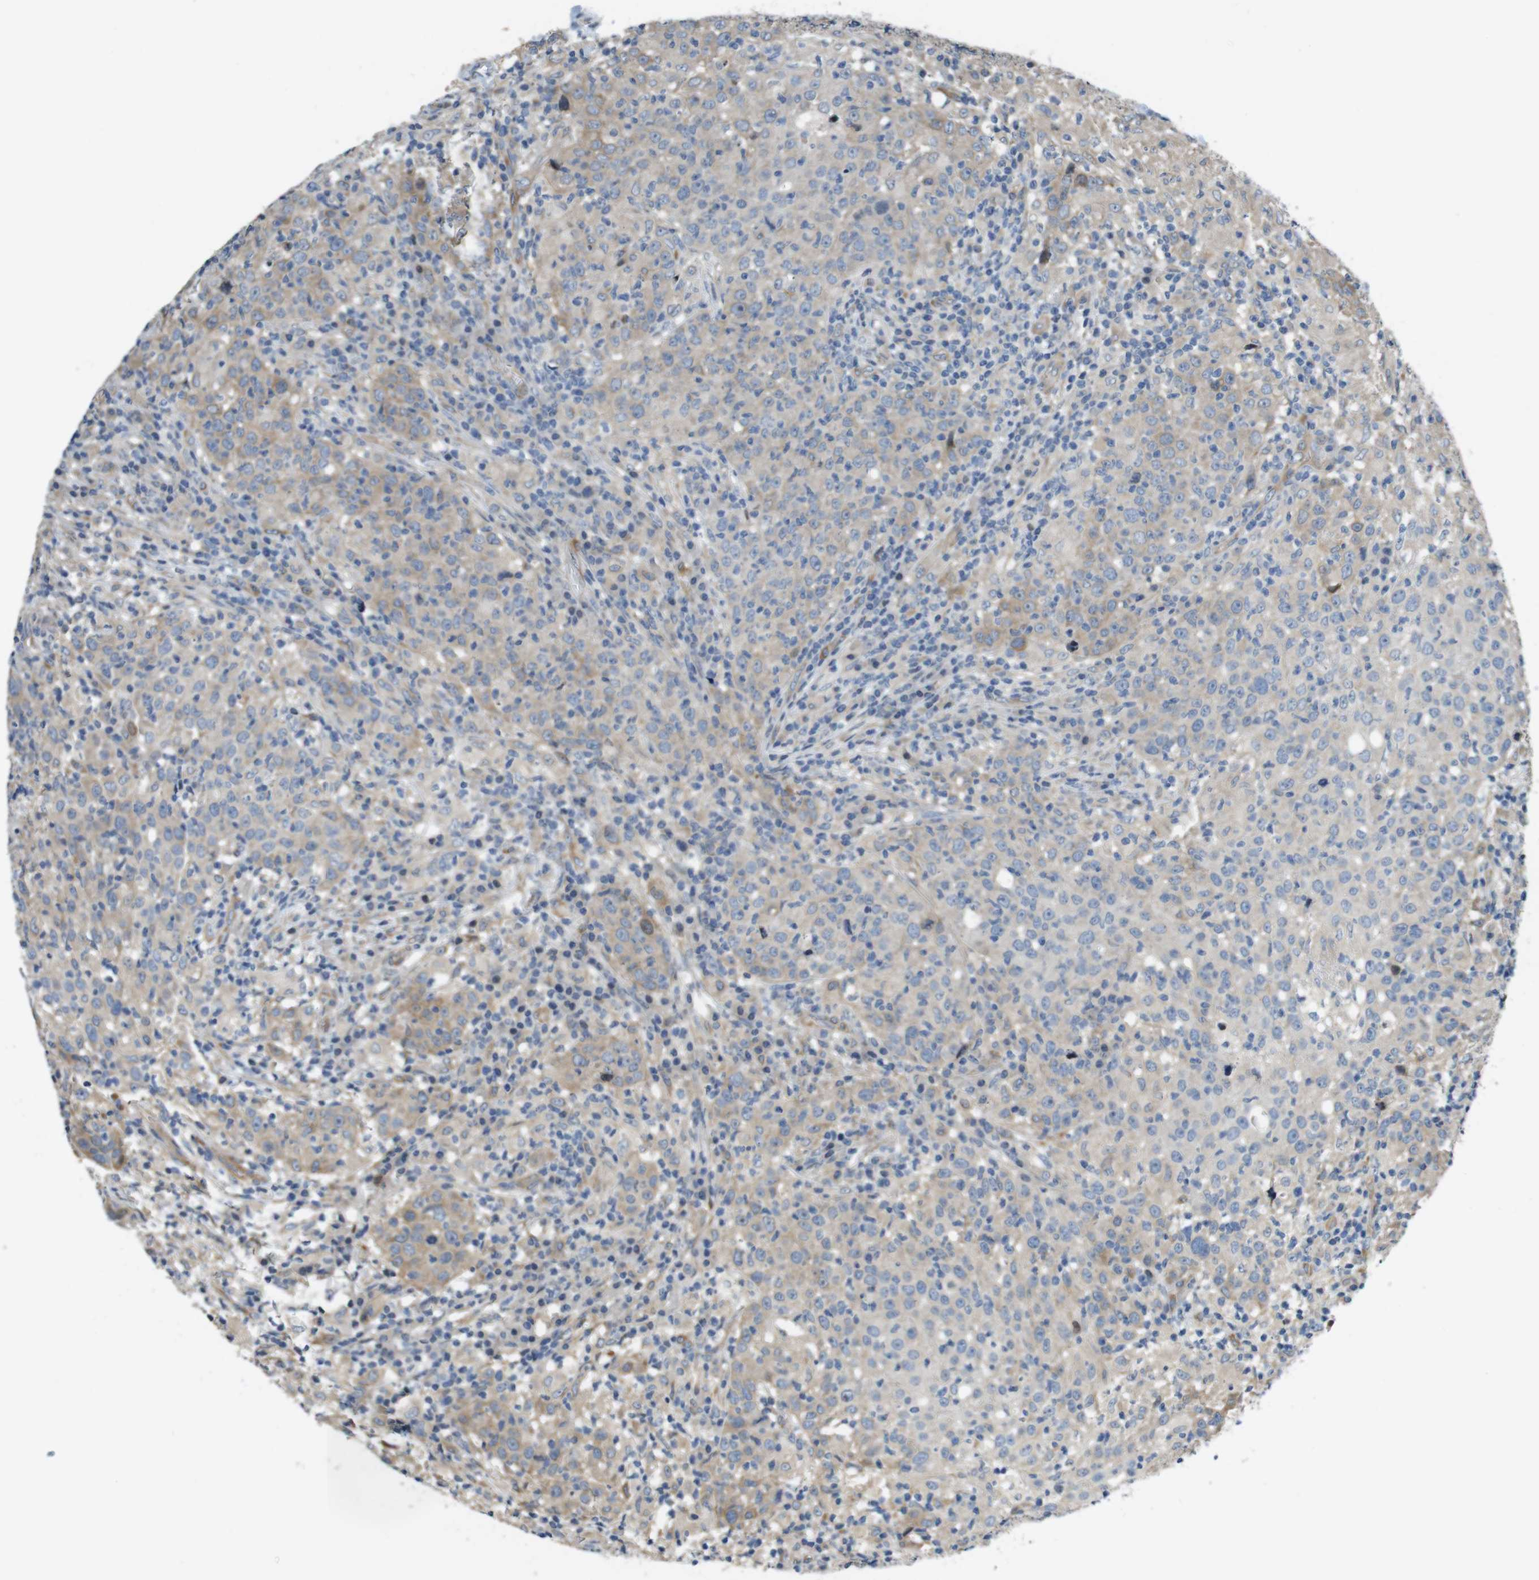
{"staining": {"intensity": "weak", "quantity": "<25%", "location": "cytoplasmic/membranous"}, "tissue": "head and neck cancer", "cell_type": "Tumor cells", "image_type": "cancer", "snomed": [{"axis": "morphology", "description": "Adenocarcinoma, NOS"}, {"axis": "topography", "description": "Salivary gland"}, {"axis": "topography", "description": "Head-Neck"}], "caption": "Head and neck cancer (adenocarcinoma) stained for a protein using immunohistochemistry (IHC) reveals no expression tumor cells.", "gene": "PCDH10", "patient": {"sex": "female", "age": 65}}